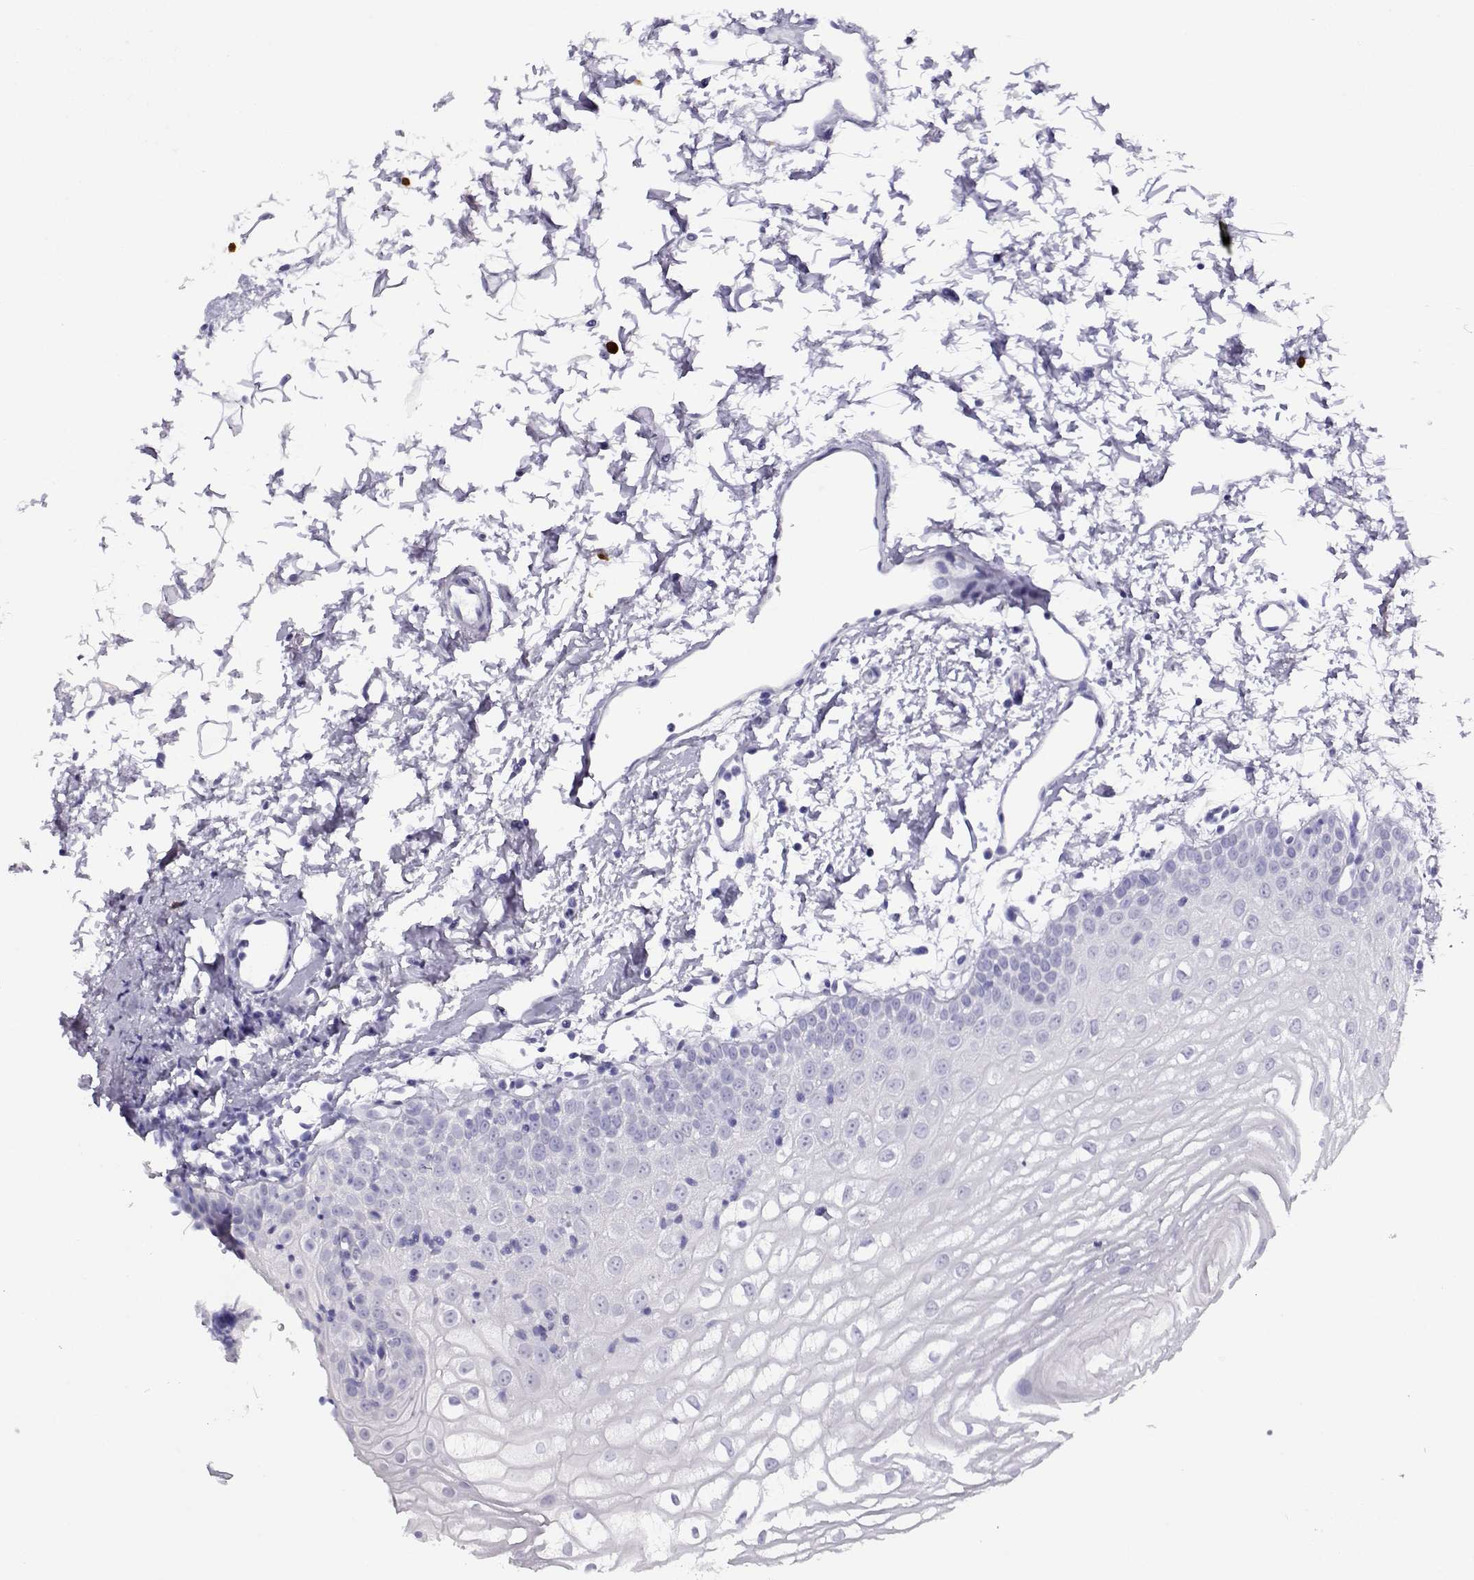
{"staining": {"intensity": "negative", "quantity": "none", "location": "none"}, "tissue": "oral mucosa", "cell_type": "Squamous epithelial cells", "image_type": "normal", "snomed": [{"axis": "morphology", "description": "Normal tissue, NOS"}, {"axis": "topography", "description": "Oral tissue"}], "caption": "Immunohistochemistry (IHC) histopathology image of benign oral mucosa: human oral mucosa stained with DAB demonstrates no significant protein expression in squamous epithelial cells. (DAB (3,3'-diaminobenzidine) immunohistochemistry (IHC), high magnification).", "gene": "CABS1", "patient": {"sex": "male", "age": 72}}